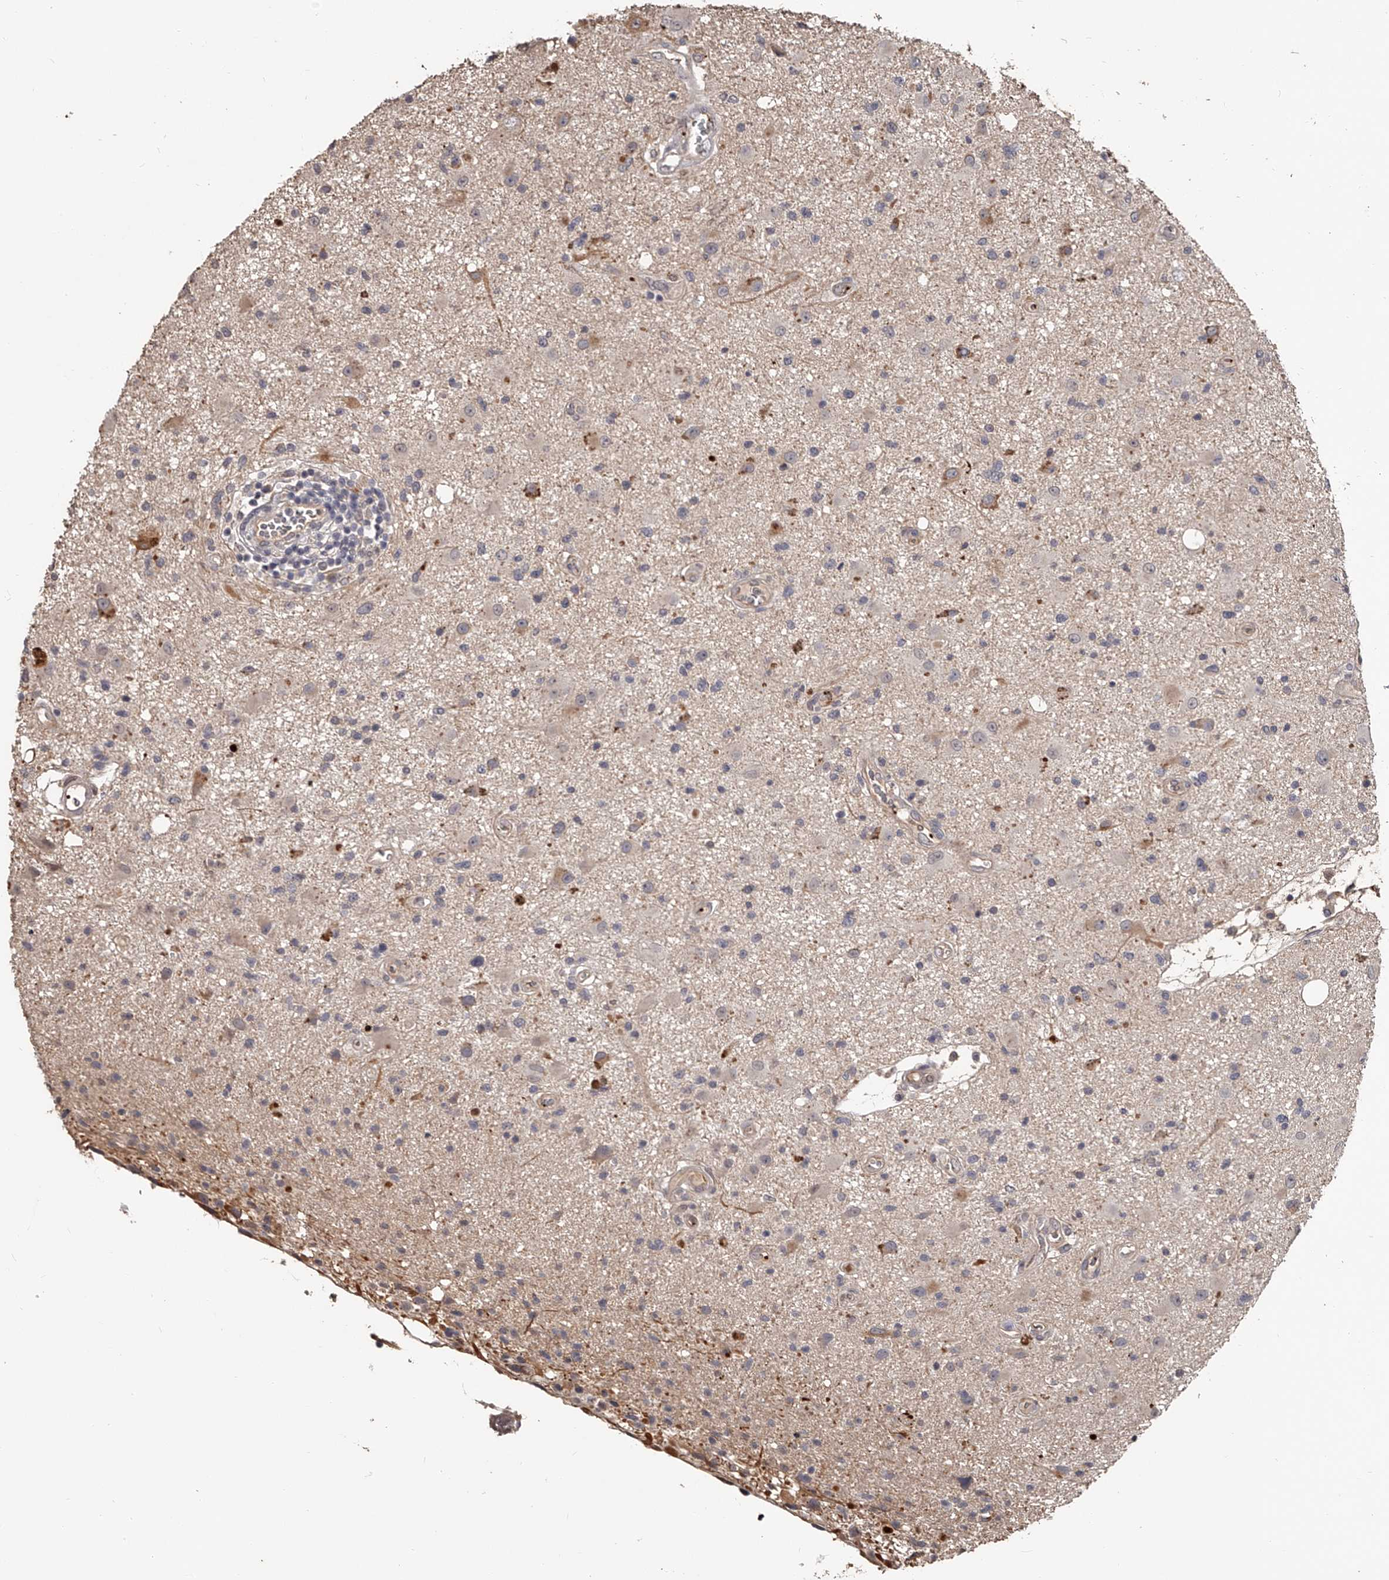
{"staining": {"intensity": "weak", "quantity": "<25%", "location": "cytoplasmic/membranous"}, "tissue": "glioma", "cell_type": "Tumor cells", "image_type": "cancer", "snomed": [{"axis": "morphology", "description": "Glioma, malignant, High grade"}, {"axis": "topography", "description": "Brain"}], "caption": "Immunohistochemistry (IHC) micrograph of neoplastic tissue: human malignant glioma (high-grade) stained with DAB displays no significant protein staining in tumor cells.", "gene": "URGCP", "patient": {"sex": "male", "age": 33}}